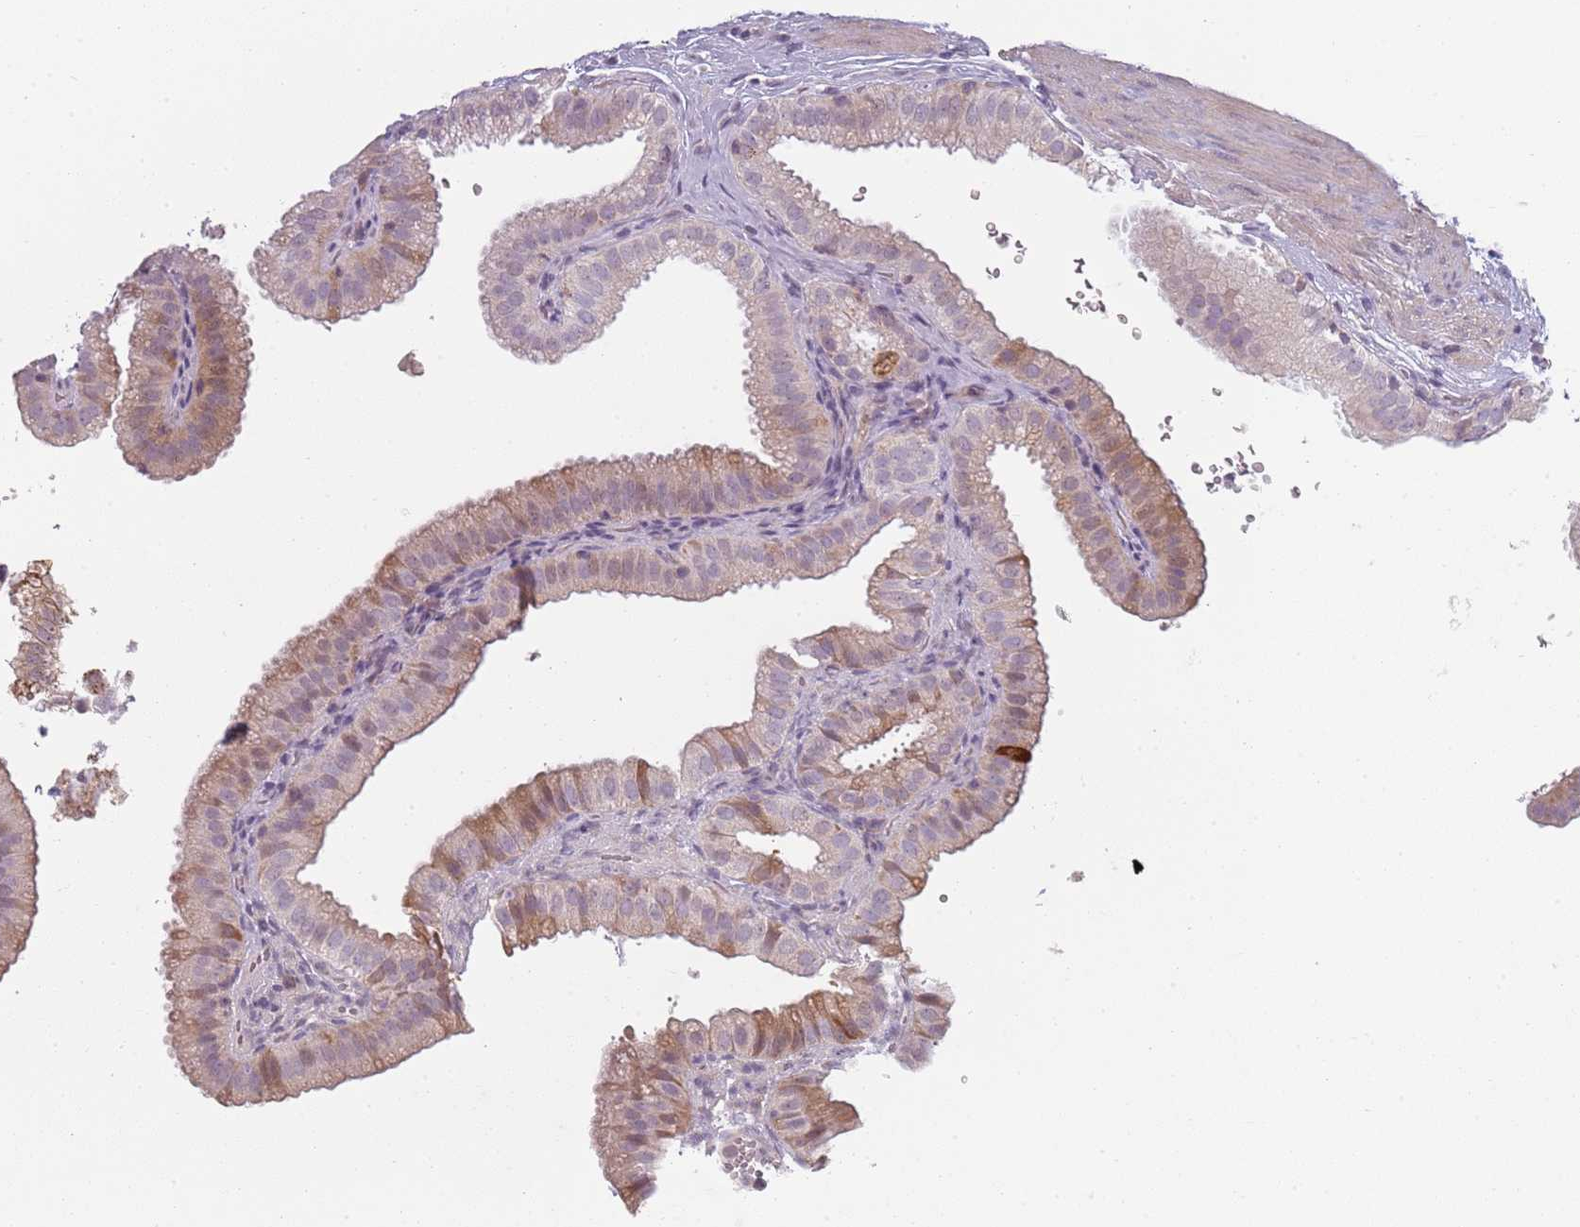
{"staining": {"intensity": "moderate", "quantity": "<25%", "location": "cytoplasmic/membranous"}, "tissue": "gallbladder", "cell_type": "Glandular cells", "image_type": "normal", "snomed": [{"axis": "morphology", "description": "Normal tissue, NOS"}, {"axis": "topography", "description": "Gallbladder"}], "caption": "Immunohistochemistry (IHC) histopathology image of unremarkable human gallbladder stained for a protein (brown), which demonstrates low levels of moderate cytoplasmic/membranous expression in approximately <25% of glandular cells.", "gene": "CC2D2B", "patient": {"sex": "female", "age": 61}}